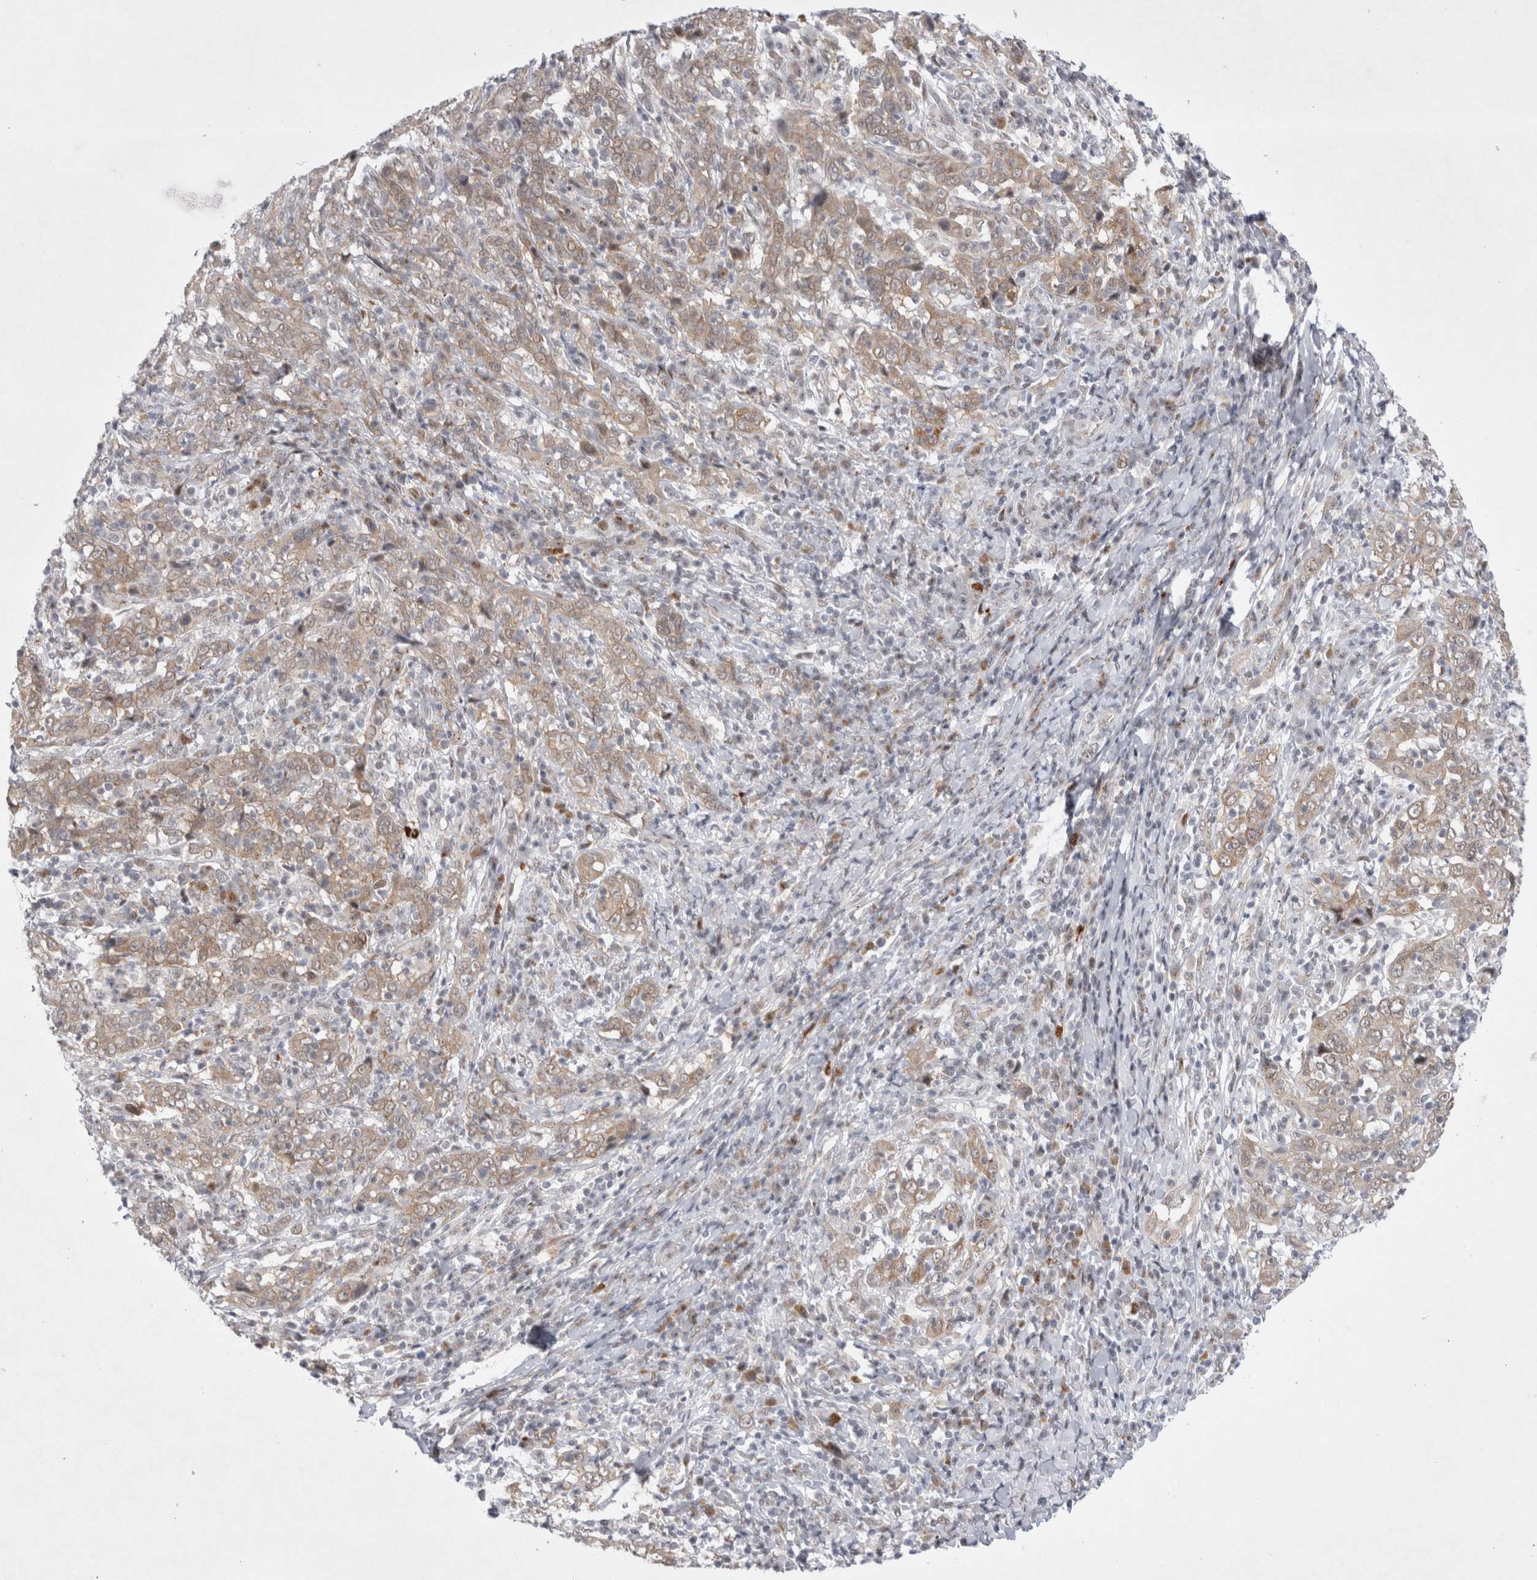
{"staining": {"intensity": "weak", "quantity": ">75%", "location": "cytoplasmic/membranous"}, "tissue": "cervical cancer", "cell_type": "Tumor cells", "image_type": "cancer", "snomed": [{"axis": "morphology", "description": "Squamous cell carcinoma, NOS"}, {"axis": "topography", "description": "Cervix"}], "caption": "Protein analysis of cervical cancer tissue displays weak cytoplasmic/membranous staining in about >75% of tumor cells. (brown staining indicates protein expression, while blue staining denotes nuclei).", "gene": "WIPF2", "patient": {"sex": "female", "age": 46}}